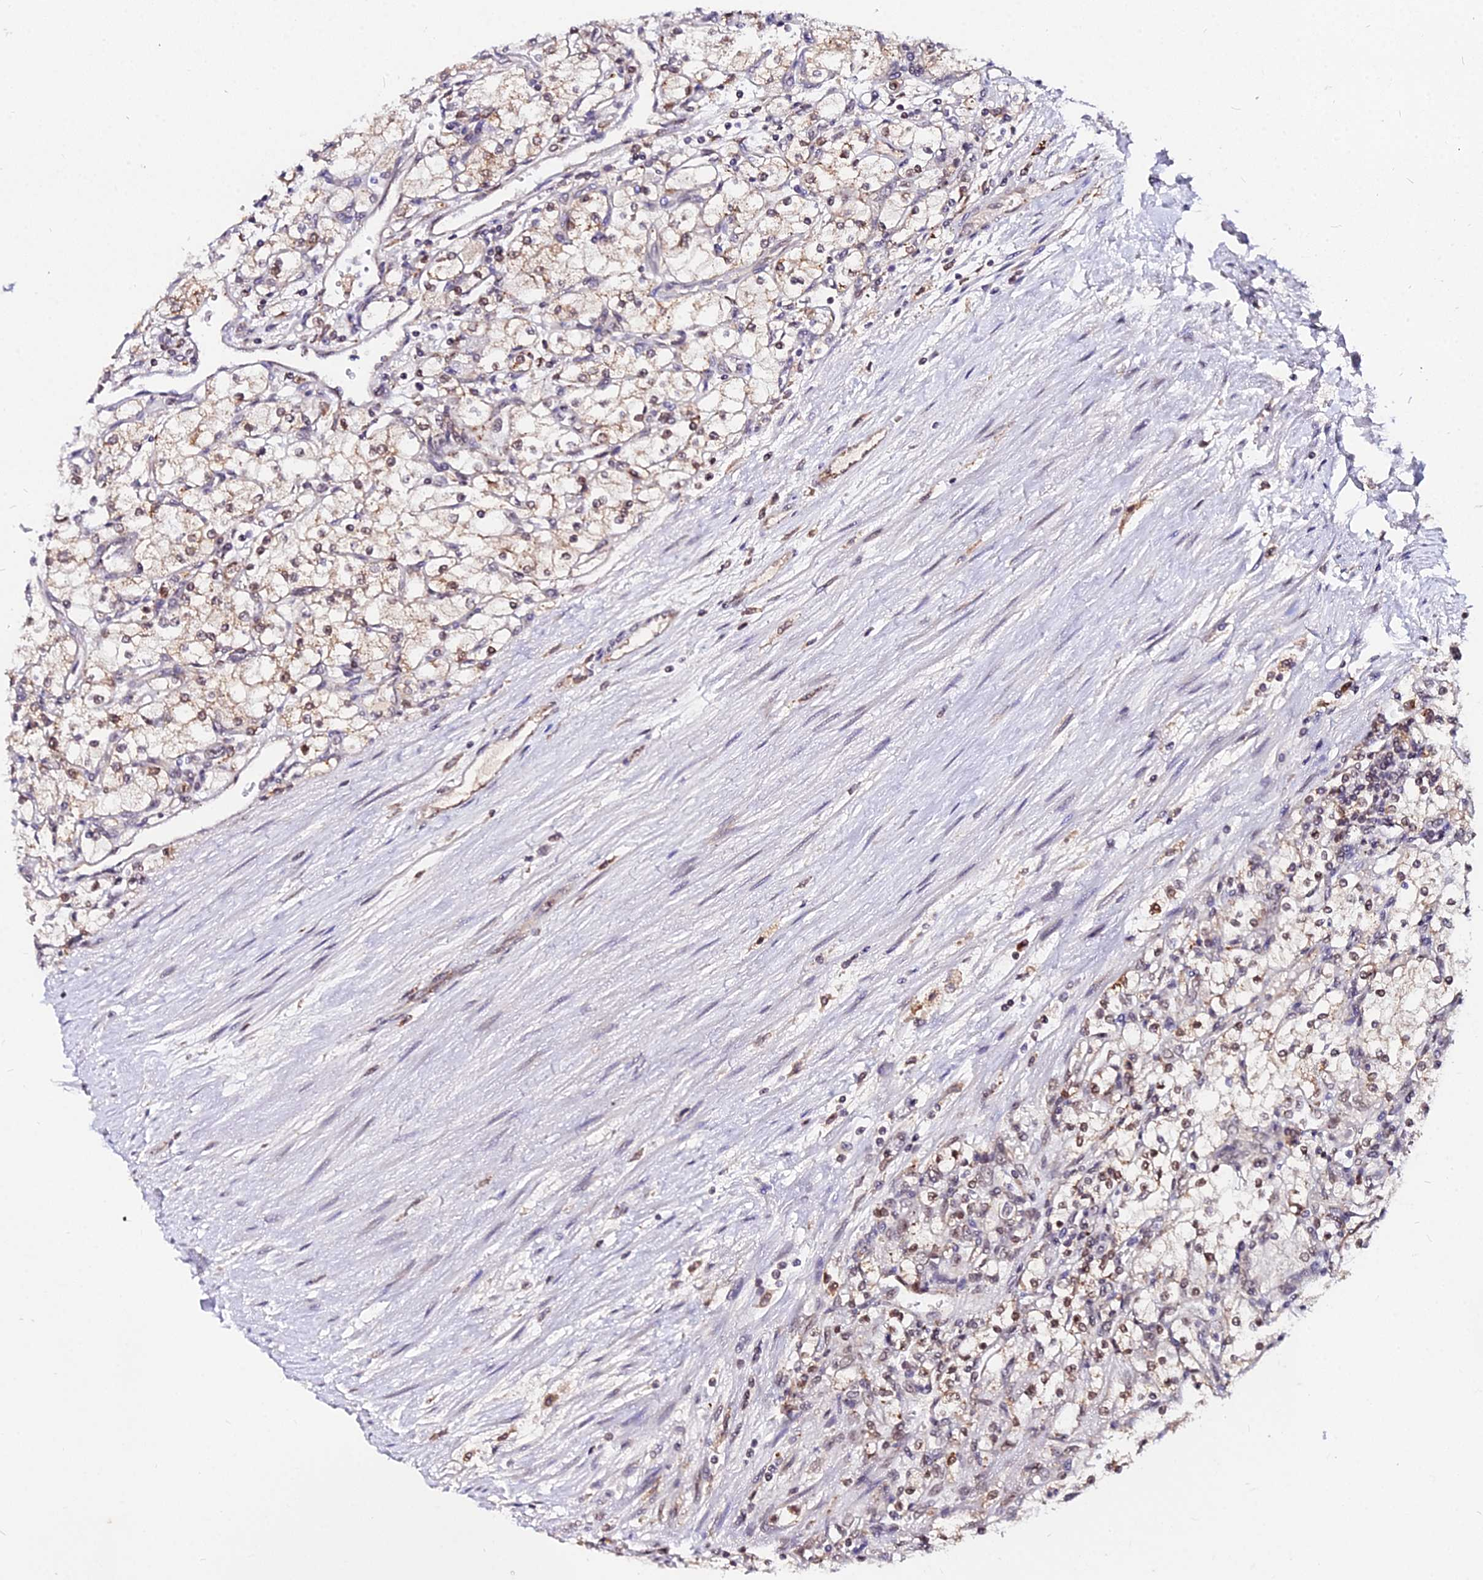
{"staining": {"intensity": "weak", "quantity": ">75%", "location": "cytoplasmic/membranous,nuclear"}, "tissue": "renal cancer", "cell_type": "Tumor cells", "image_type": "cancer", "snomed": [{"axis": "morphology", "description": "Adenocarcinoma, NOS"}, {"axis": "topography", "description": "Kidney"}], "caption": "An immunohistochemistry photomicrograph of neoplastic tissue is shown. Protein staining in brown labels weak cytoplasmic/membranous and nuclear positivity in renal cancer (adenocarcinoma) within tumor cells.", "gene": "RNF121", "patient": {"sex": "male", "age": 80}}